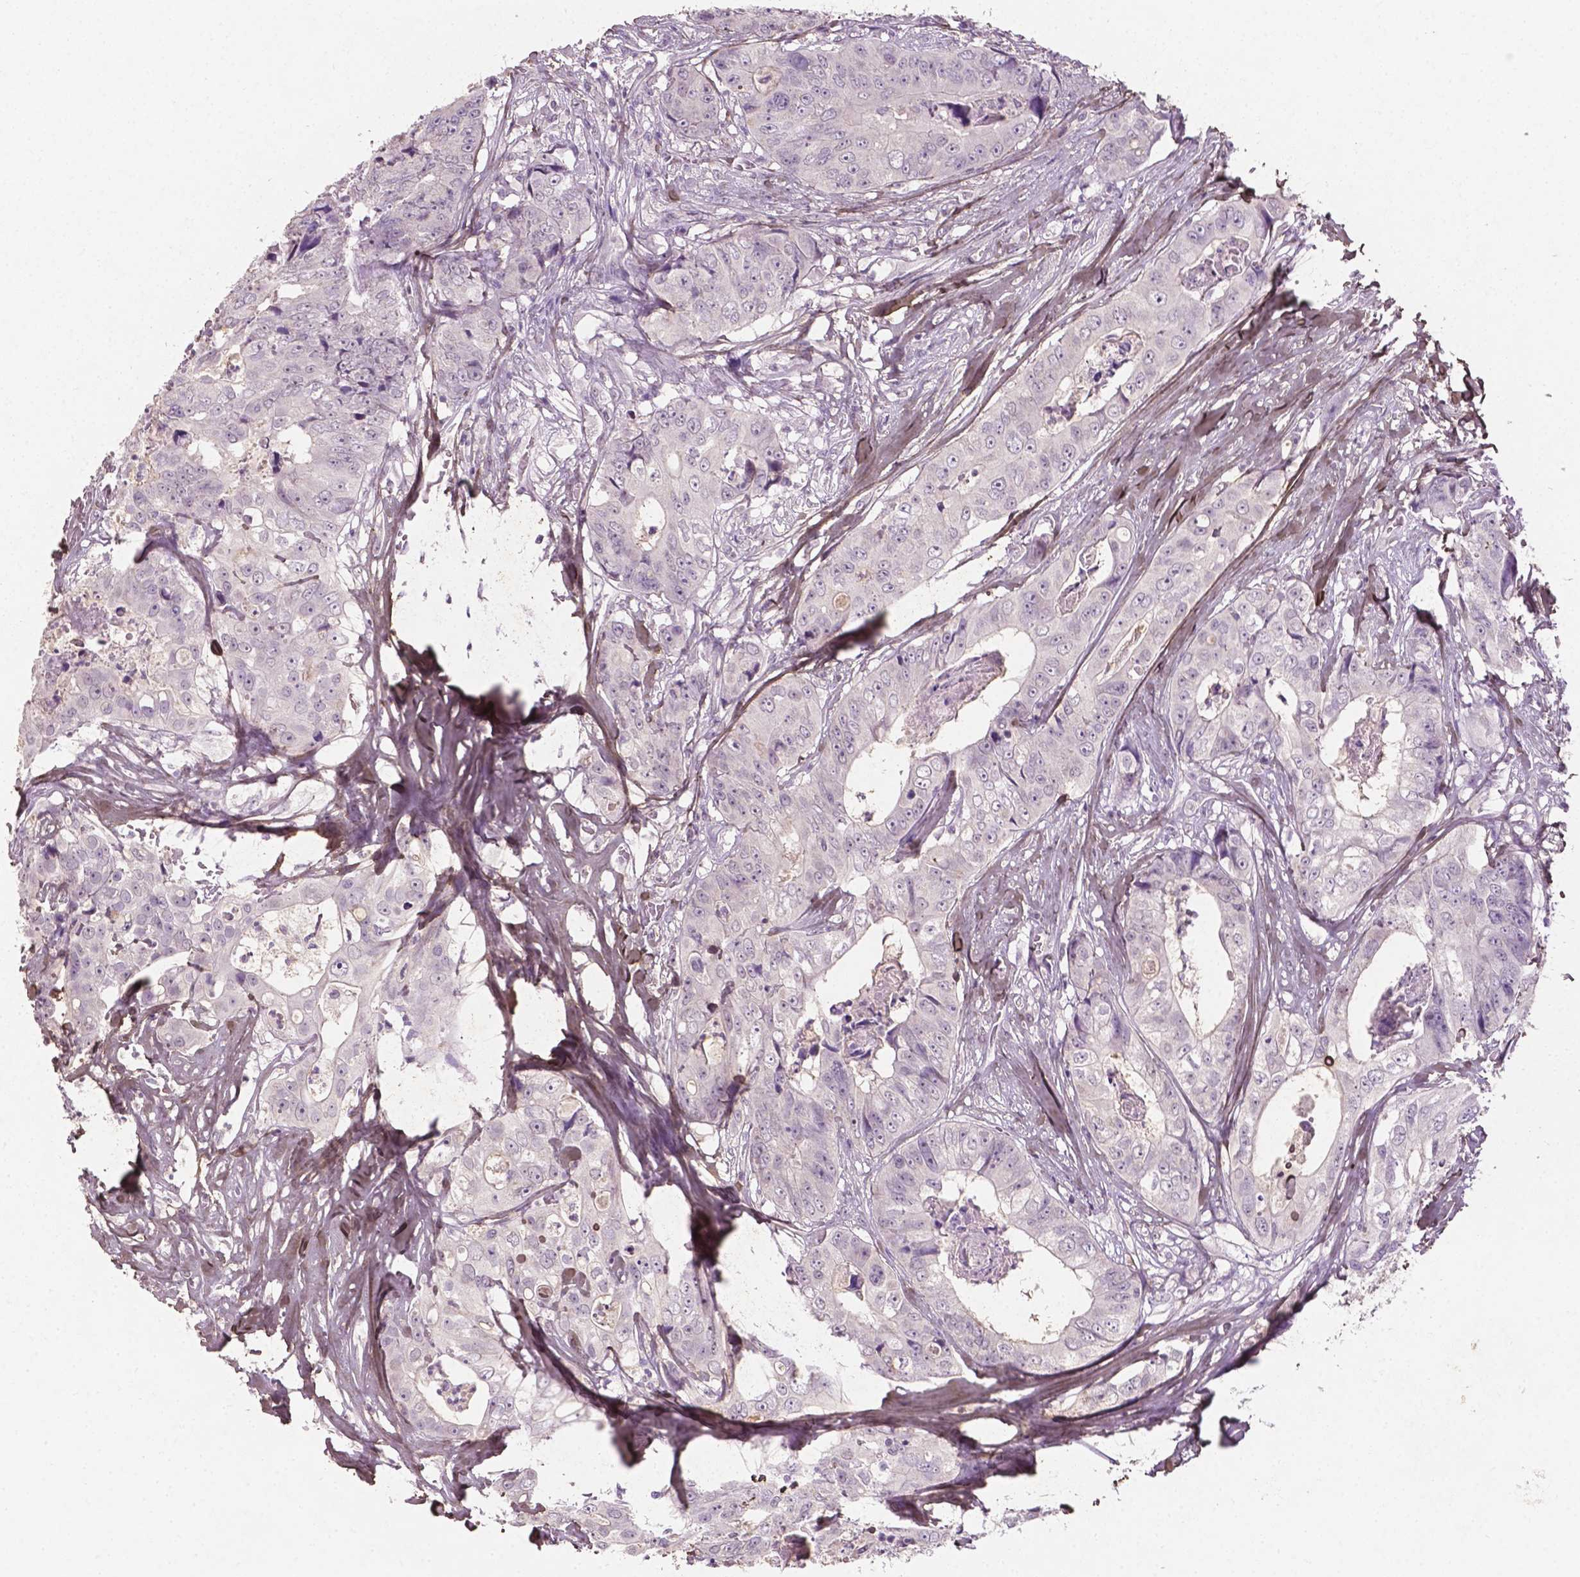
{"staining": {"intensity": "negative", "quantity": "none", "location": "none"}, "tissue": "colorectal cancer", "cell_type": "Tumor cells", "image_type": "cancer", "snomed": [{"axis": "morphology", "description": "Adenocarcinoma, NOS"}, {"axis": "topography", "description": "Rectum"}], "caption": "Tumor cells show no significant staining in colorectal cancer.", "gene": "DLG2", "patient": {"sex": "female", "age": 62}}